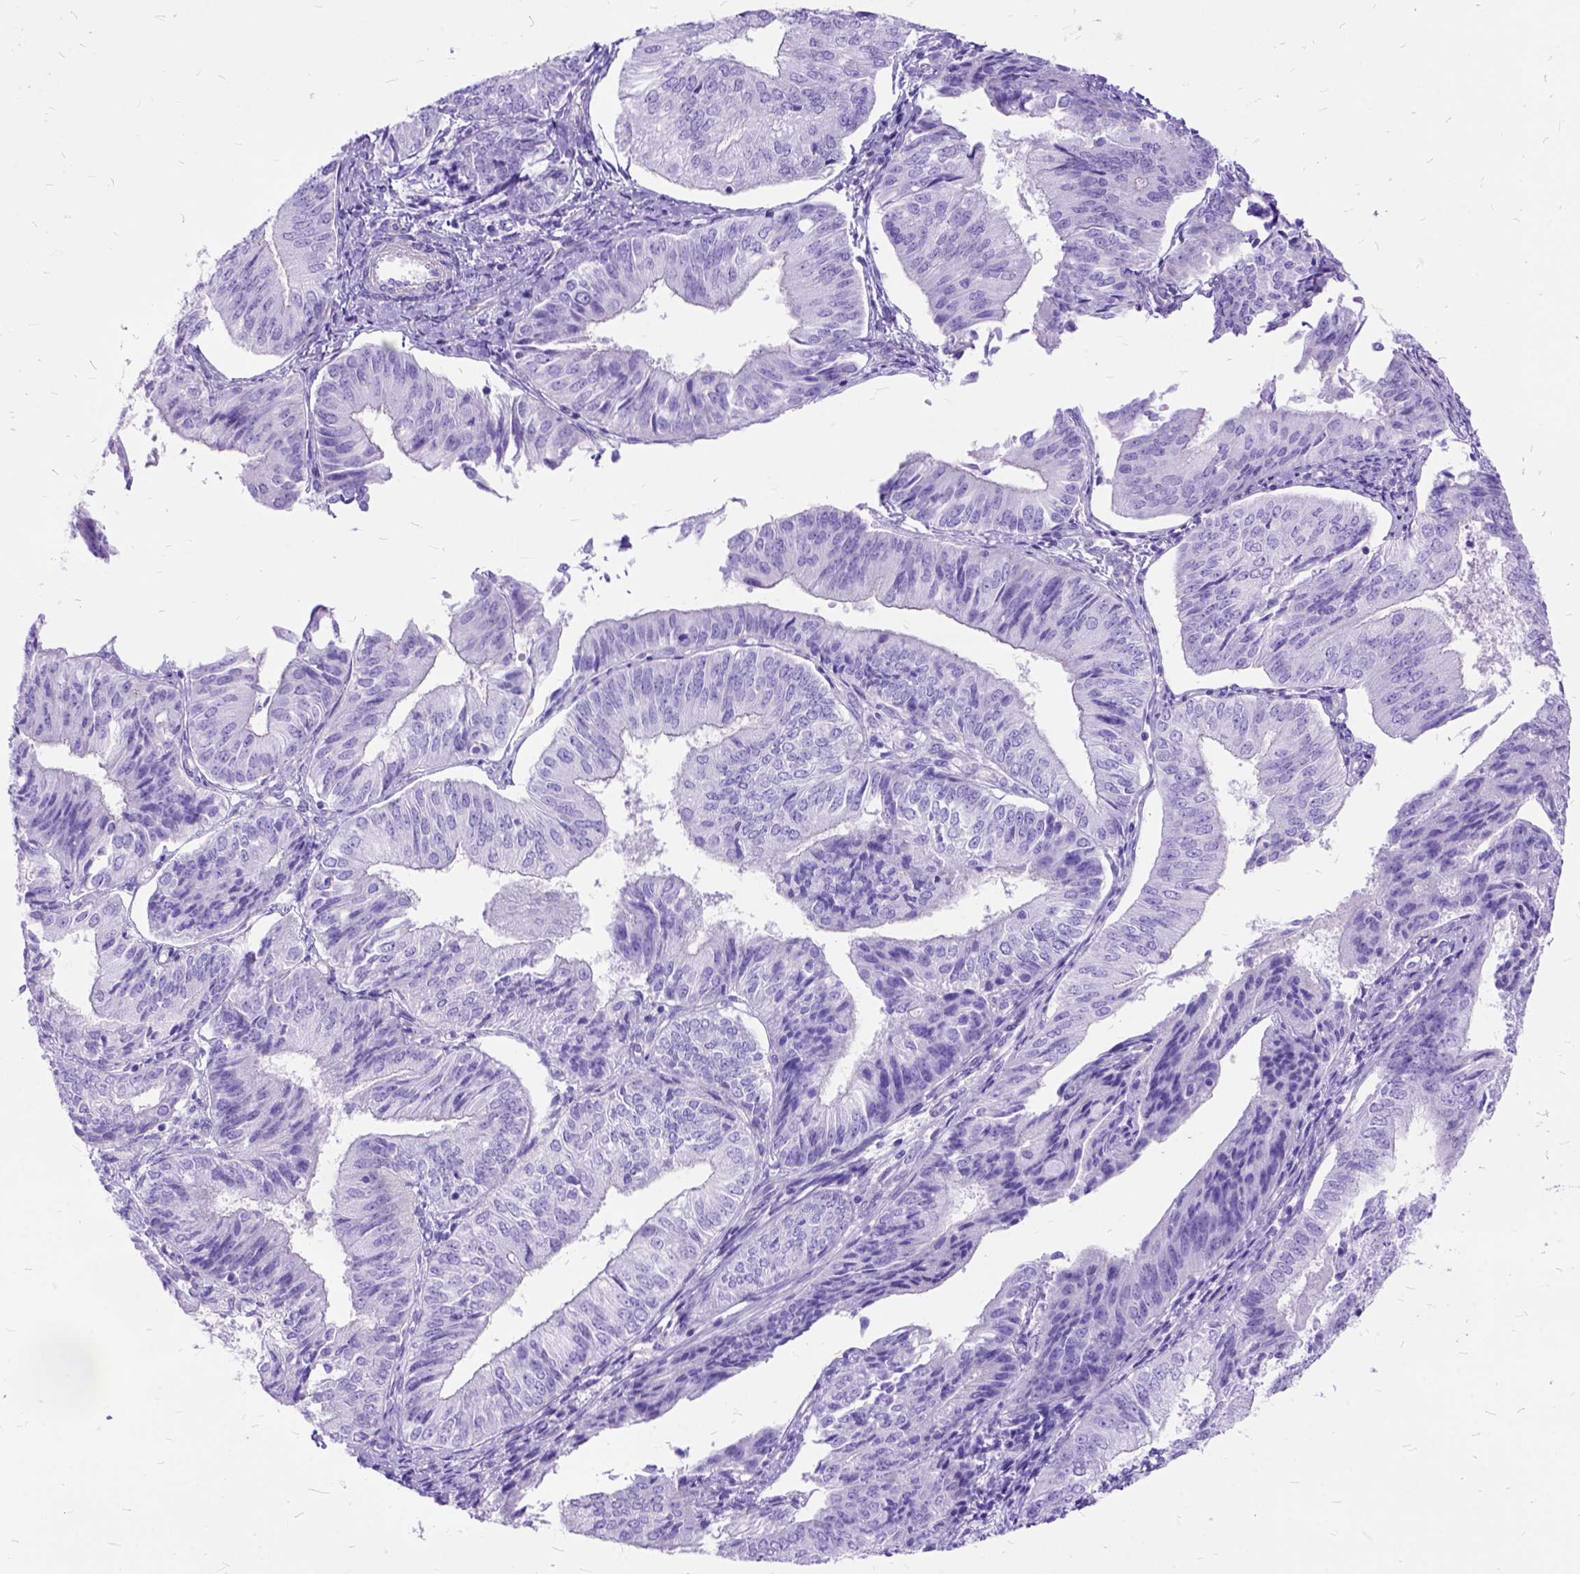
{"staining": {"intensity": "negative", "quantity": "none", "location": "none"}, "tissue": "endometrial cancer", "cell_type": "Tumor cells", "image_type": "cancer", "snomed": [{"axis": "morphology", "description": "Adenocarcinoma, NOS"}, {"axis": "topography", "description": "Endometrium"}], "caption": "A photomicrograph of endometrial cancer (adenocarcinoma) stained for a protein reveals no brown staining in tumor cells.", "gene": "ARL9", "patient": {"sex": "female", "age": 58}}